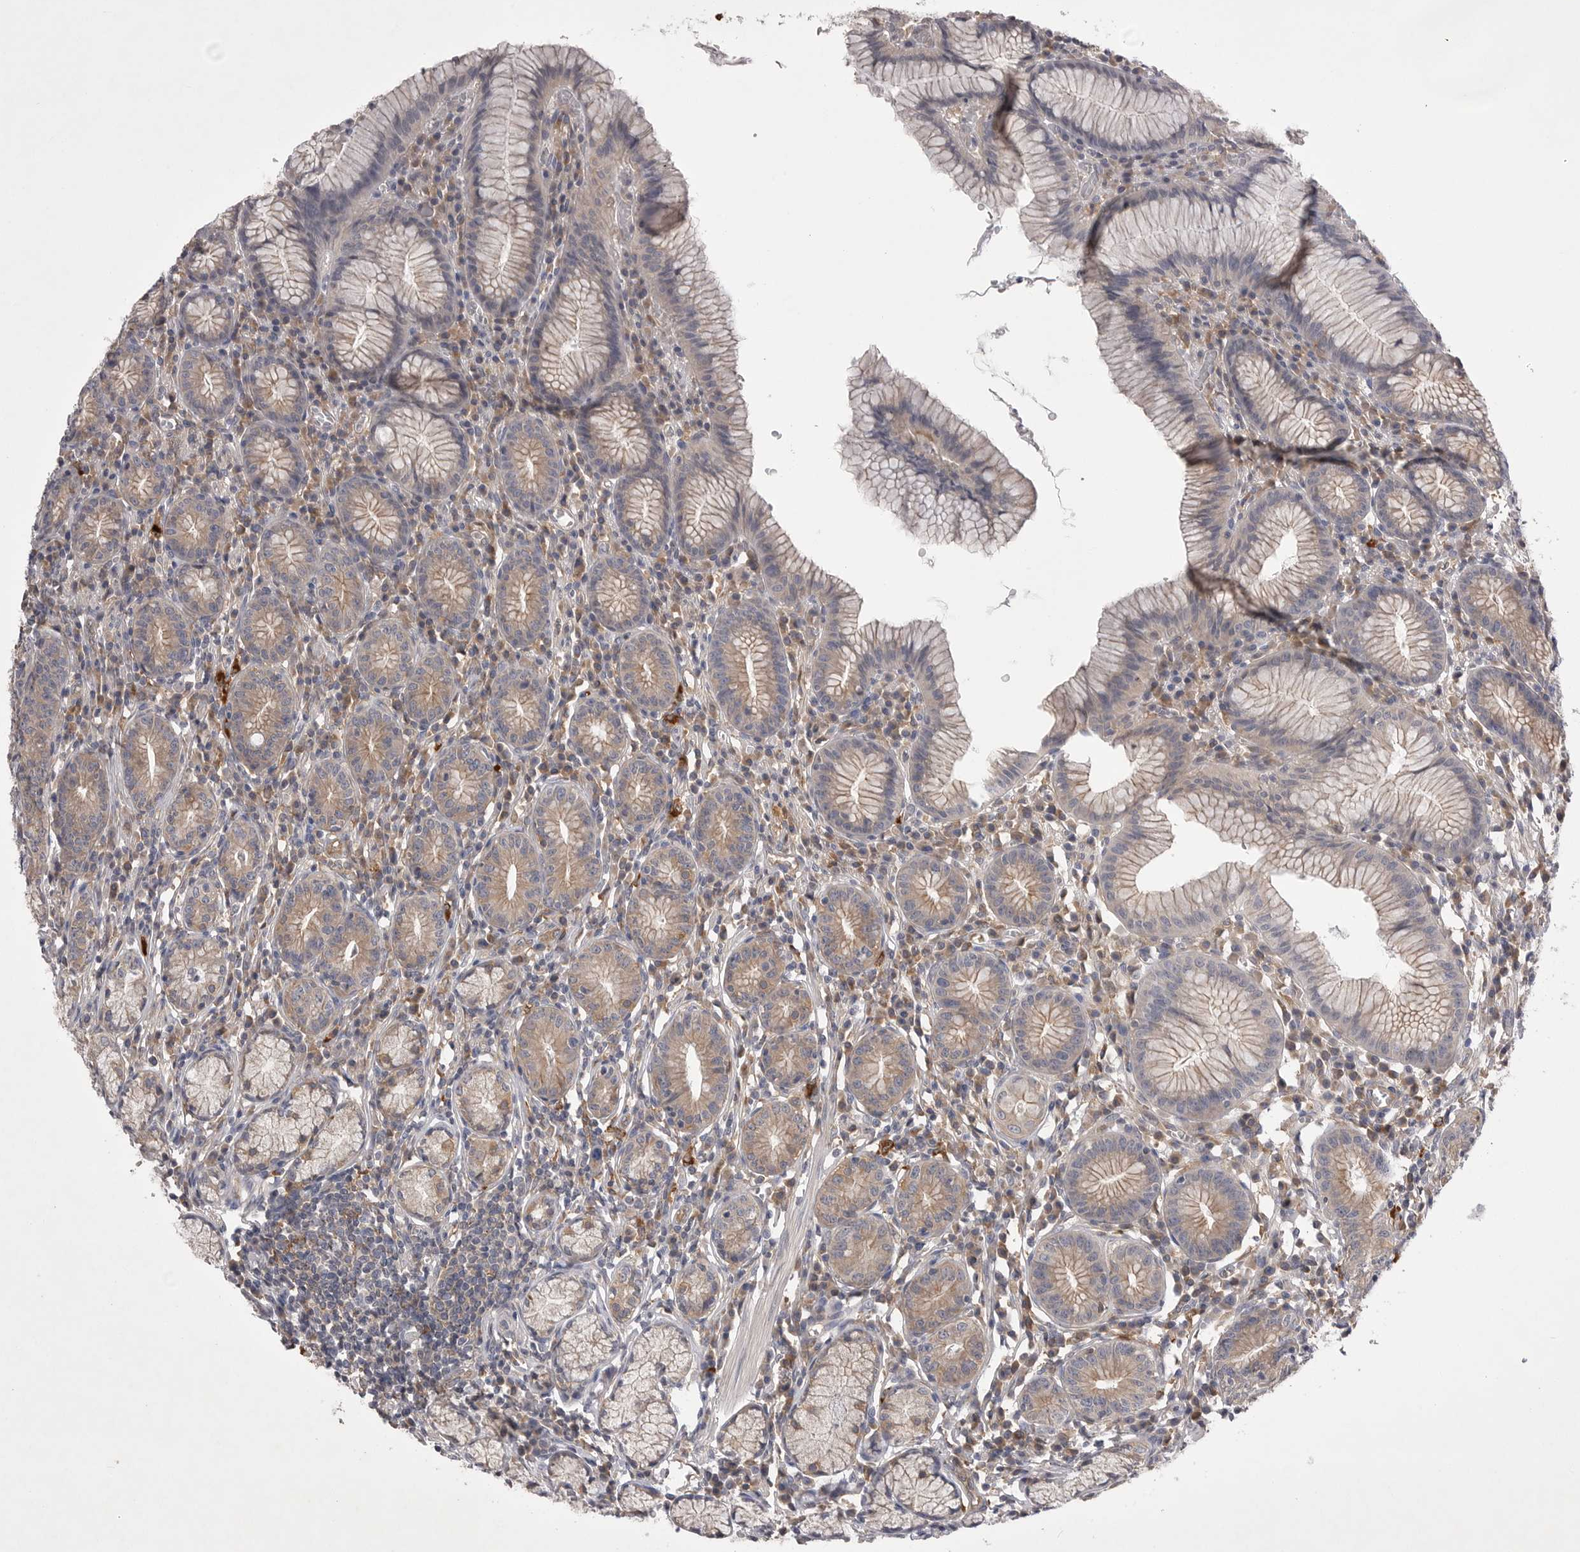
{"staining": {"intensity": "moderate", "quantity": "25%-75%", "location": "cytoplasmic/membranous"}, "tissue": "stomach", "cell_type": "Glandular cells", "image_type": "normal", "snomed": [{"axis": "morphology", "description": "Normal tissue, NOS"}, {"axis": "topography", "description": "Stomach"}], "caption": "A high-resolution micrograph shows immunohistochemistry staining of unremarkable stomach, which reveals moderate cytoplasmic/membranous positivity in approximately 25%-75% of glandular cells.", "gene": "VAC14", "patient": {"sex": "male", "age": 55}}